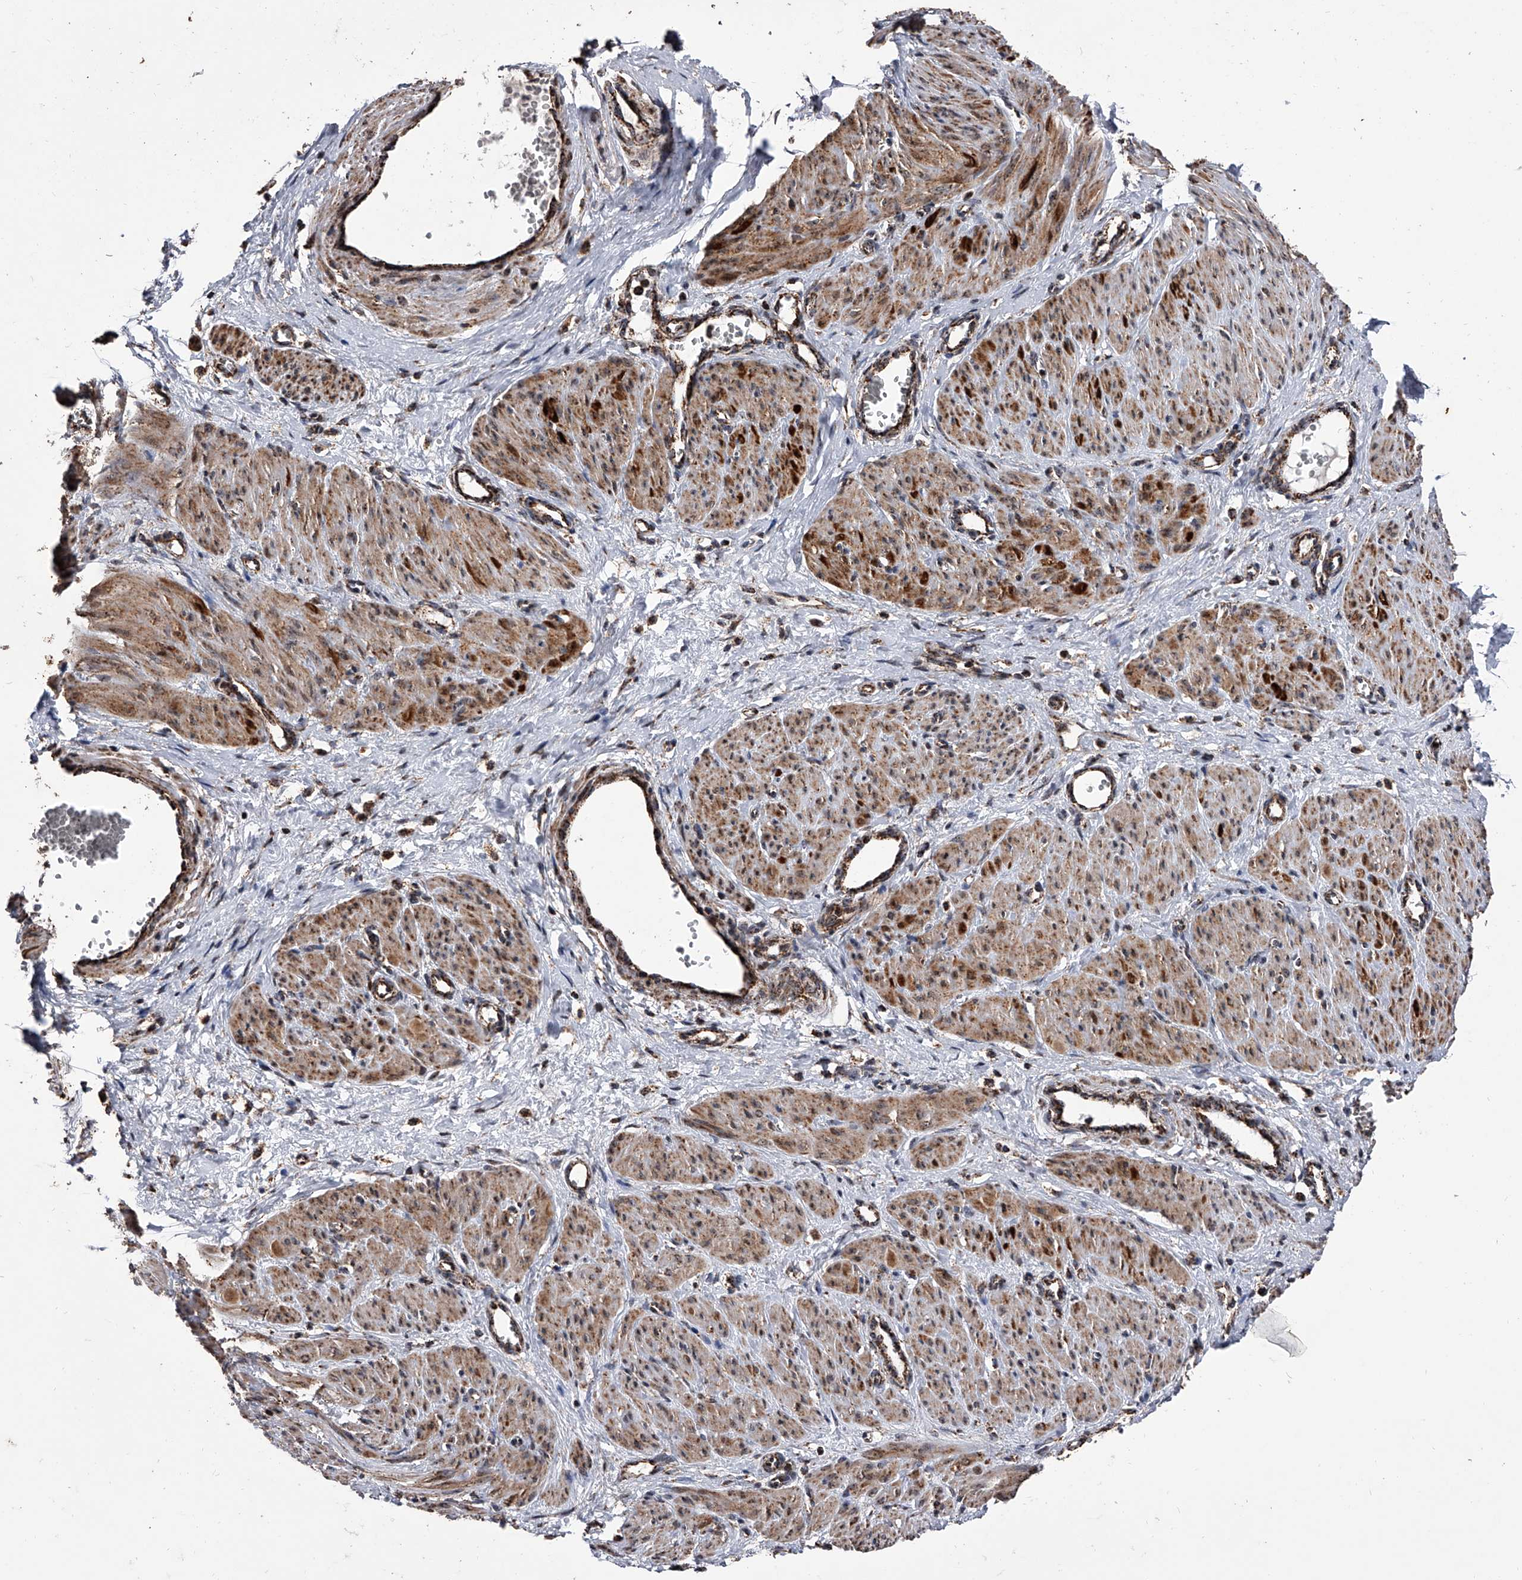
{"staining": {"intensity": "moderate", "quantity": ">75%", "location": "cytoplasmic/membranous"}, "tissue": "smooth muscle", "cell_type": "Smooth muscle cells", "image_type": "normal", "snomed": [{"axis": "morphology", "description": "Normal tissue, NOS"}, {"axis": "topography", "description": "Endometrium"}], "caption": "Moderate cytoplasmic/membranous expression is identified in about >75% of smooth muscle cells in unremarkable smooth muscle. The protein is shown in brown color, while the nuclei are stained blue.", "gene": "SMPDL3A", "patient": {"sex": "female", "age": 33}}